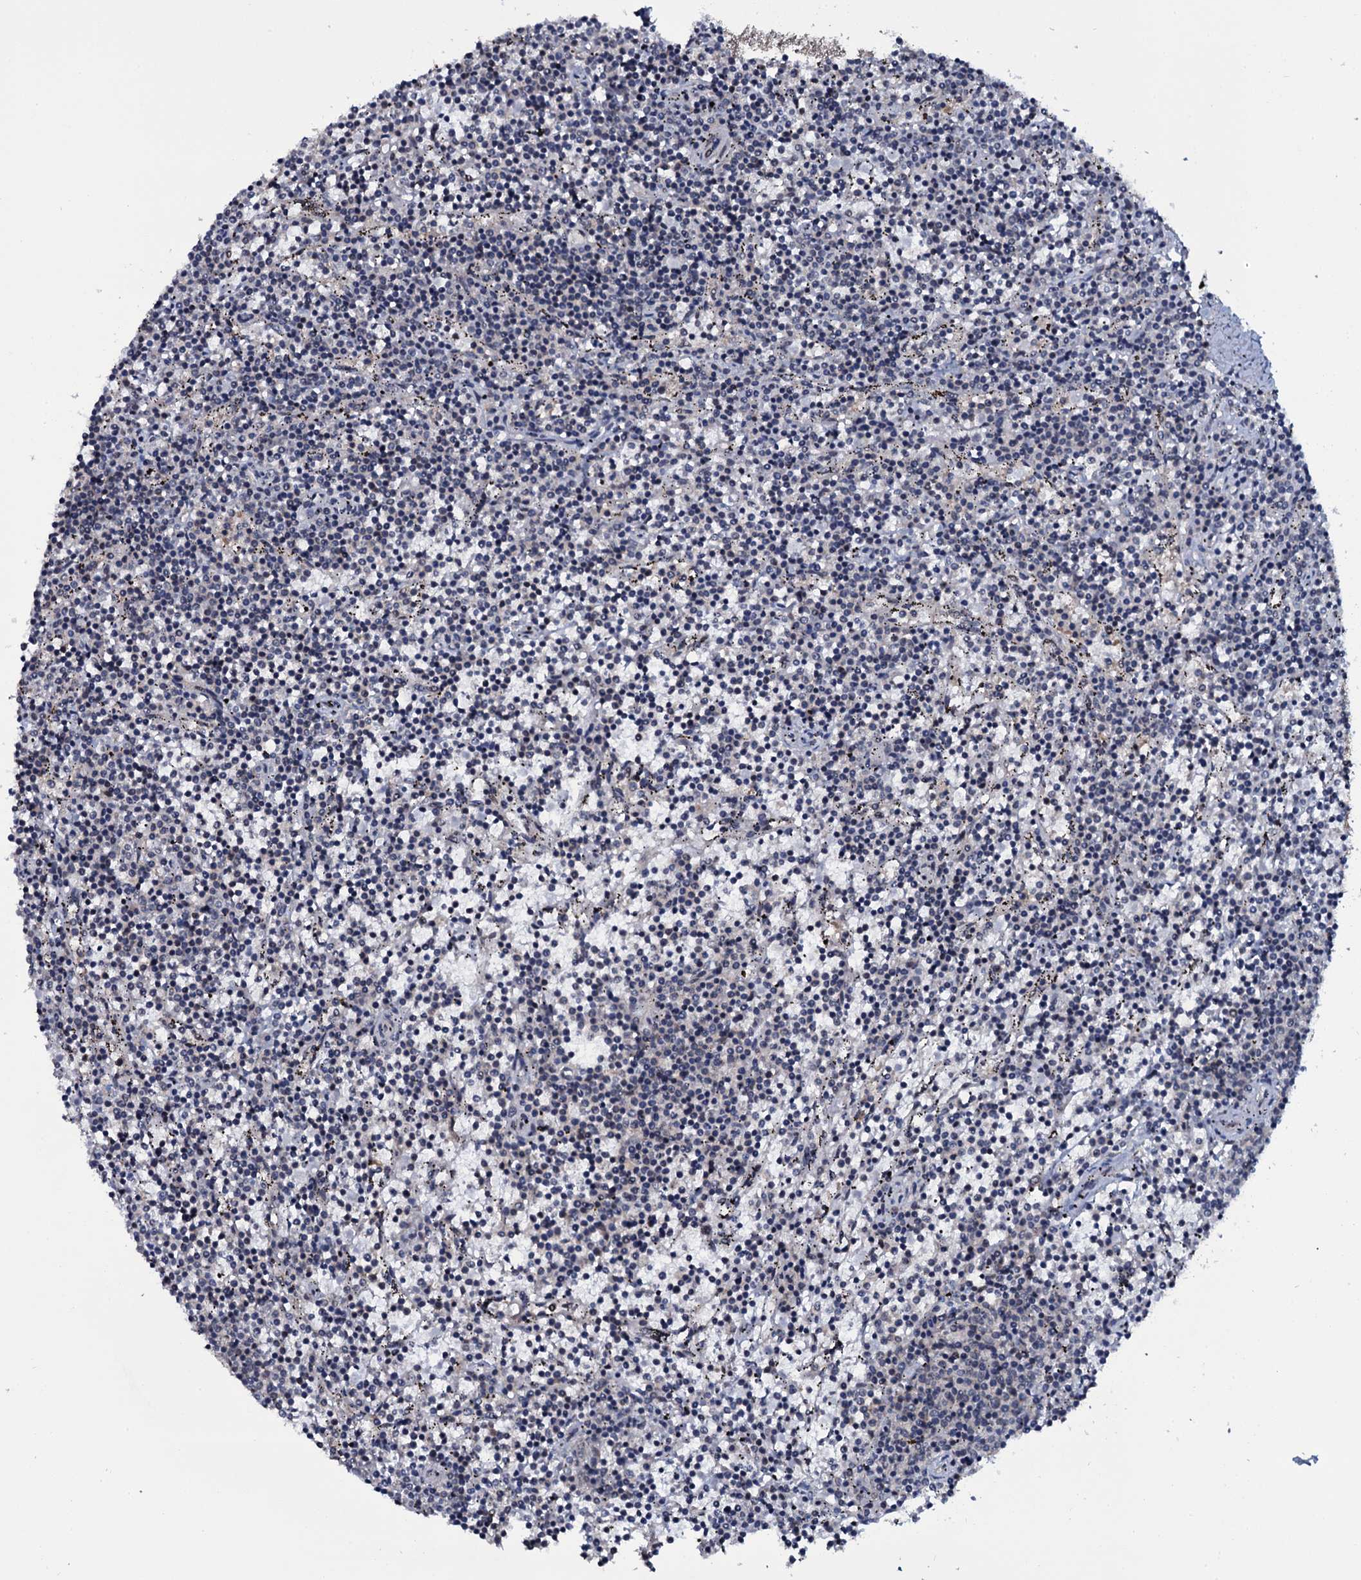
{"staining": {"intensity": "negative", "quantity": "none", "location": "none"}, "tissue": "lymphoma", "cell_type": "Tumor cells", "image_type": "cancer", "snomed": [{"axis": "morphology", "description": "Malignant lymphoma, non-Hodgkin's type, Low grade"}, {"axis": "topography", "description": "Spleen"}], "caption": "IHC photomicrograph of lymphoma stained for a protein (brown), which demonstrates no positivity in tumor cells.", "gene": "SH2D4B", "patient": {"sex": "female", "age": 50}}